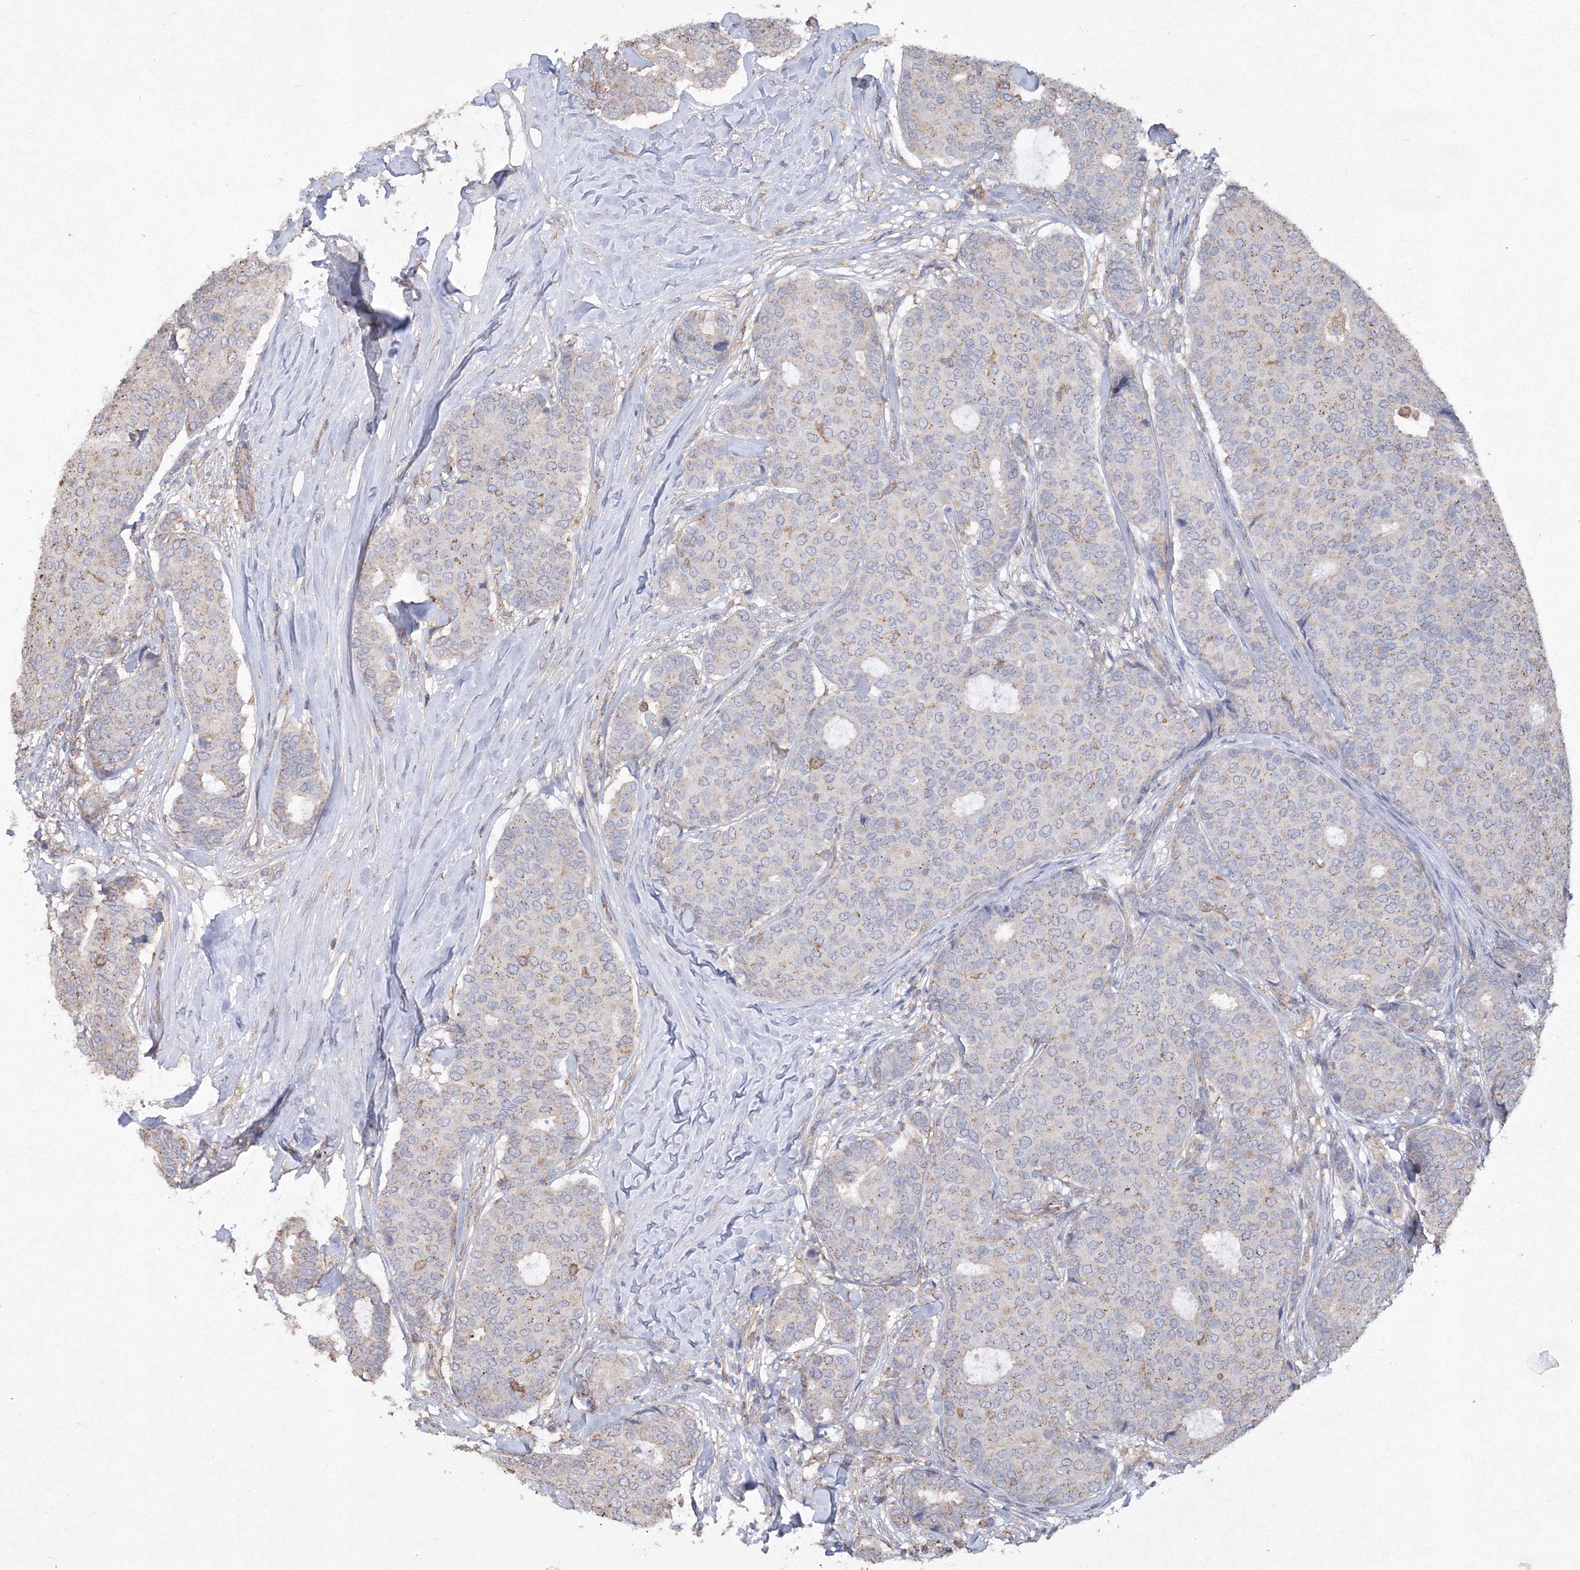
{"staining": {"intensity": "weak", "quantity": "25%-75%", "location": "cytoplasmic/membranous"}, "tissue": "breast cancer", "cell_type": "Tumor cells", "image_type": "cancer", "snomed": [{"axis": "morphology", "description": "Duct carcinoma"}, {"axis": "topography", "description": "Breast"}], "caption": "This image reveals breast cancer stained with immunohistochemistry (IHC) to label a protein in brown. The cytoplasmic/membranous of tumor cells show weak positivity for the protein. Nuclei are counter-stained blue.", "gene": "TMEM139", "patient": {"sex": "female", "age": 75}}